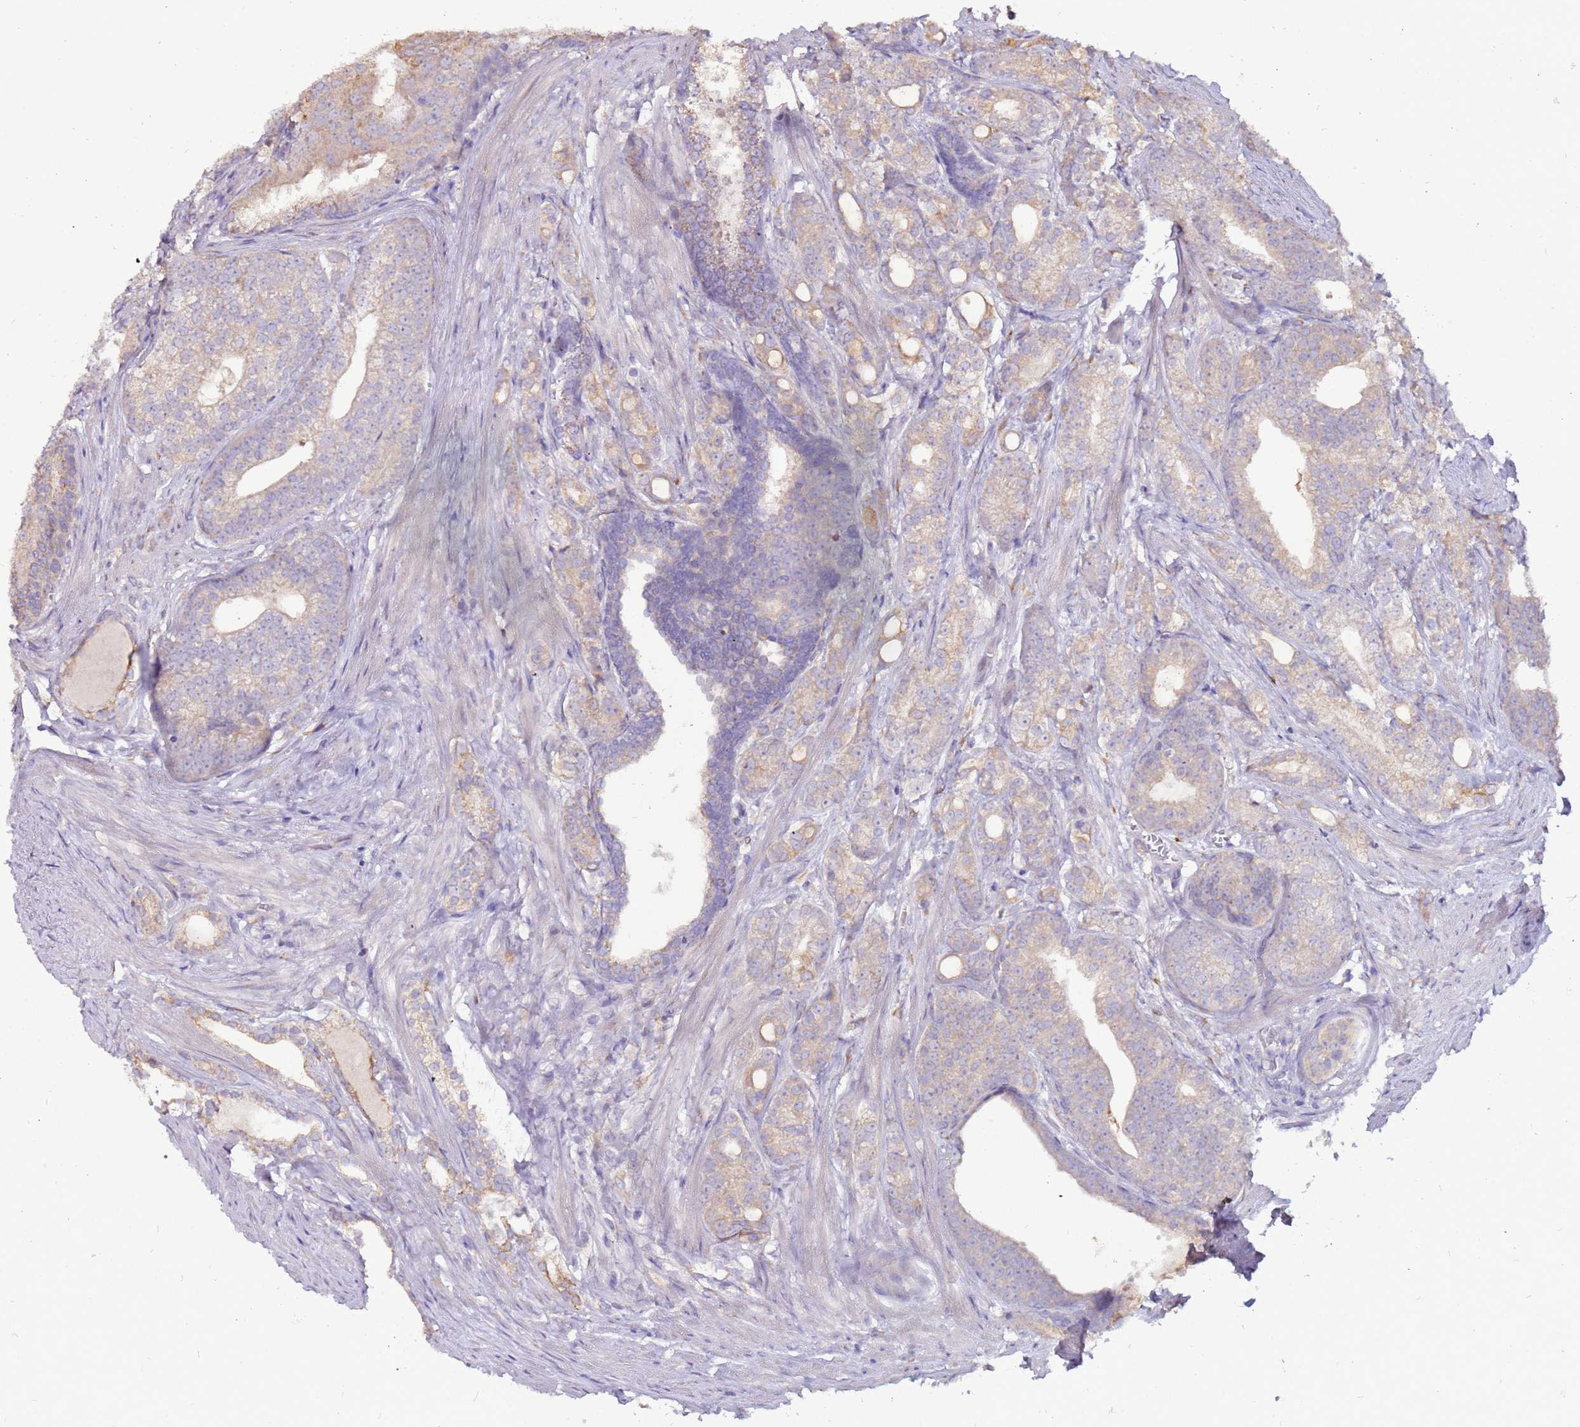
{"staining": {"intensity": "moderate", "quantity": "25%-75%", "location": "cytoplasmic/membranous"}, "tissue": "prostate cancer", "cell_type": "Tumor cells", "image_type": "cancer", "snomed": [{"axis": "morphology", "description": "Adenocarcinoma, Low grade"}, {"axis": "topography", "description": "Prostate"}], "caption": "The immunohistochemical stain highlights moderate cytoplasmic/membranous expression in tumor cells of prostate cancer (low-grade adenocarcinoma) tissue. Nuclei are stained in blue.", "gene": "SLC44A3", "patient": {"sex": "male", "age": 71}}